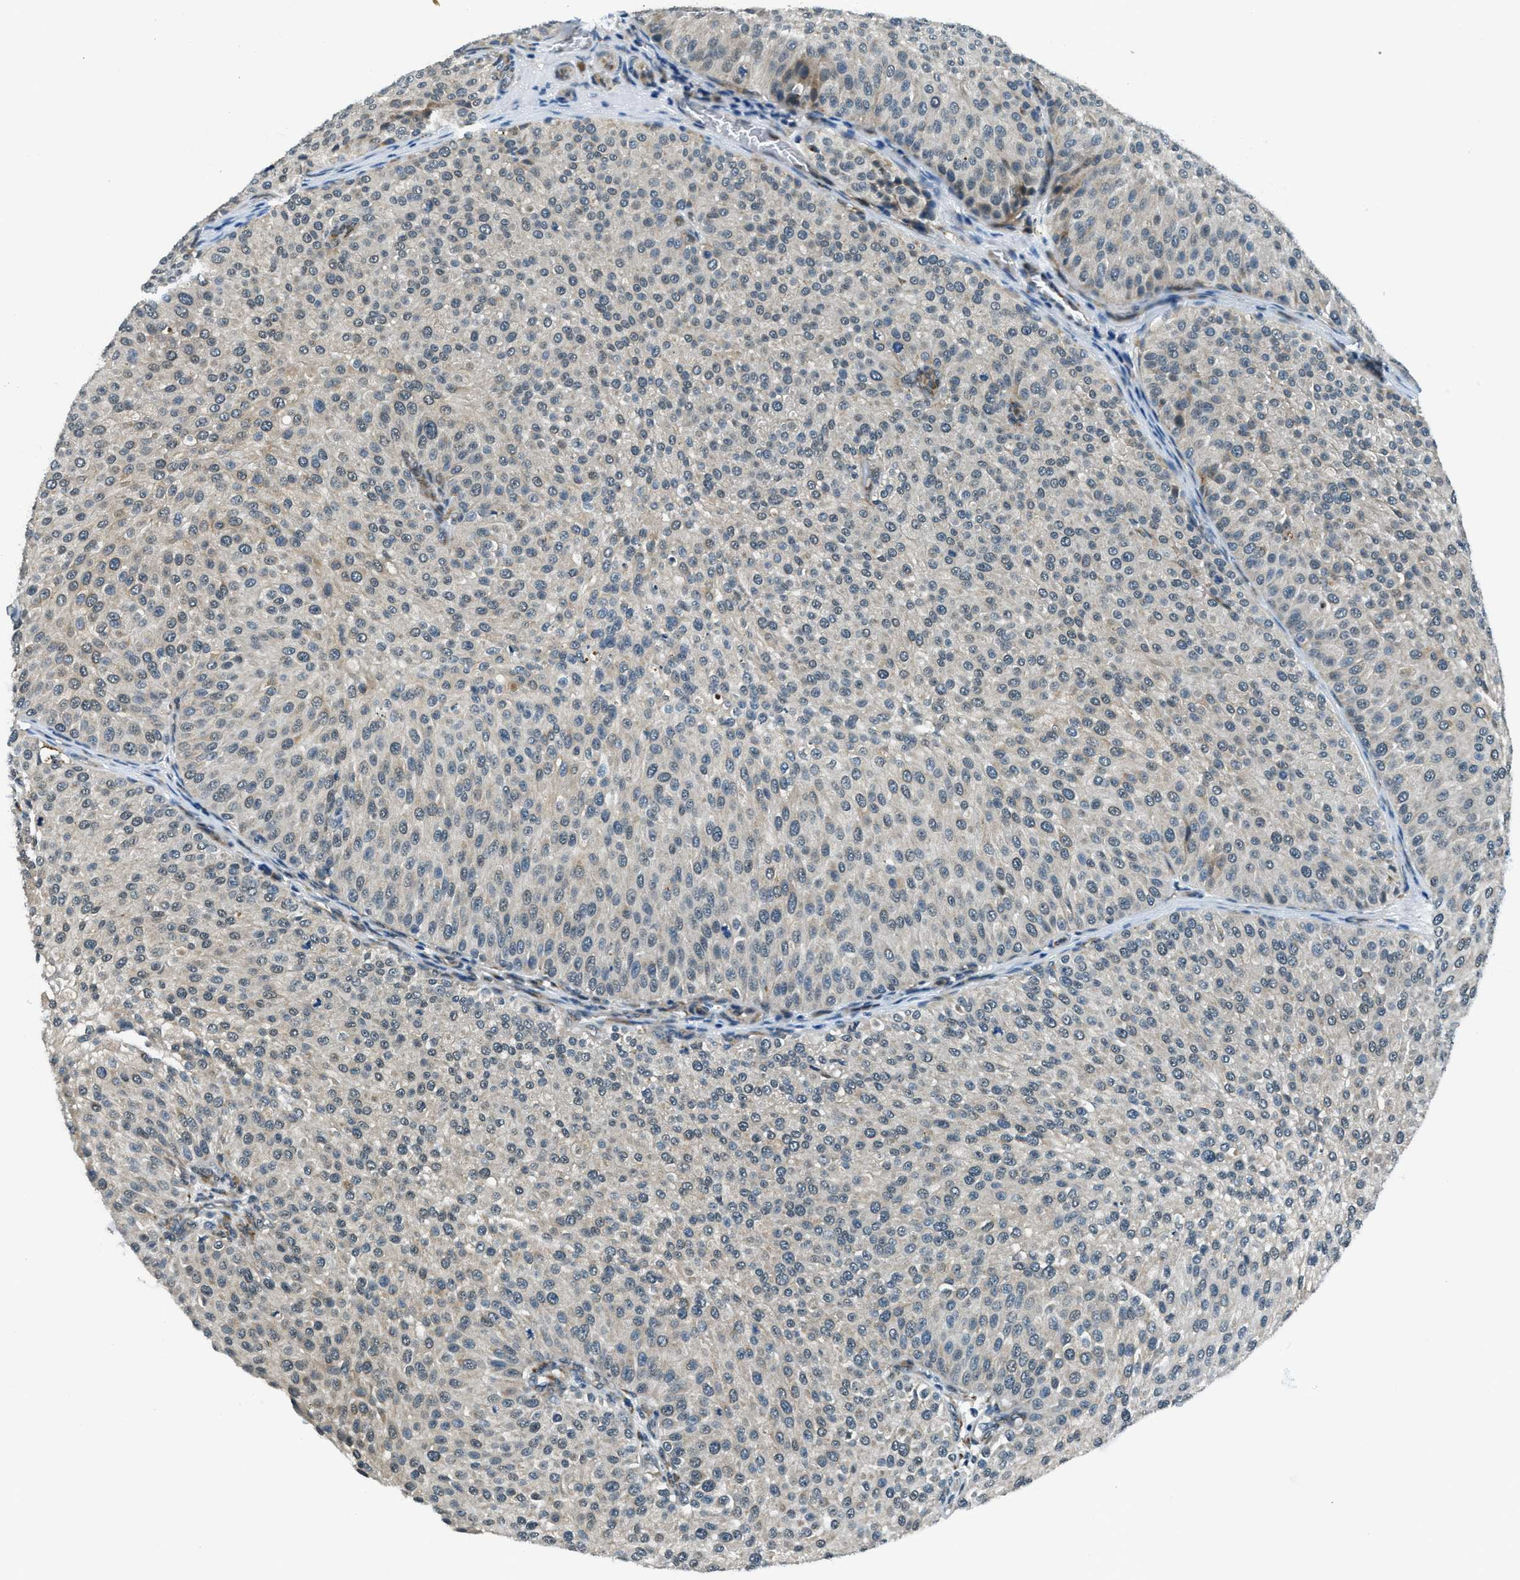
{"staining": {"intensity": "negative", "quantity": "none", "location": "none"}, "tissue": "urothelial cancer", "cell_type": "Tumor cells", "image_type": "cancer", "snomed": [{"axis": "morphology", "description": "Urothelial carcinoma, Low grade"}, {"axis": "topography", "description": "Smooth muscle"}, {"axis": "topography", "description": "Urinary bladder"}], "caption": "DAB (3,3'-diaminobenzidine) immunohistochemical staining of urothelial cancer exhibits no significant positivity in tumor cells.", "gene": "GINM1", "patient": {"sex": "male", "age": 60}}